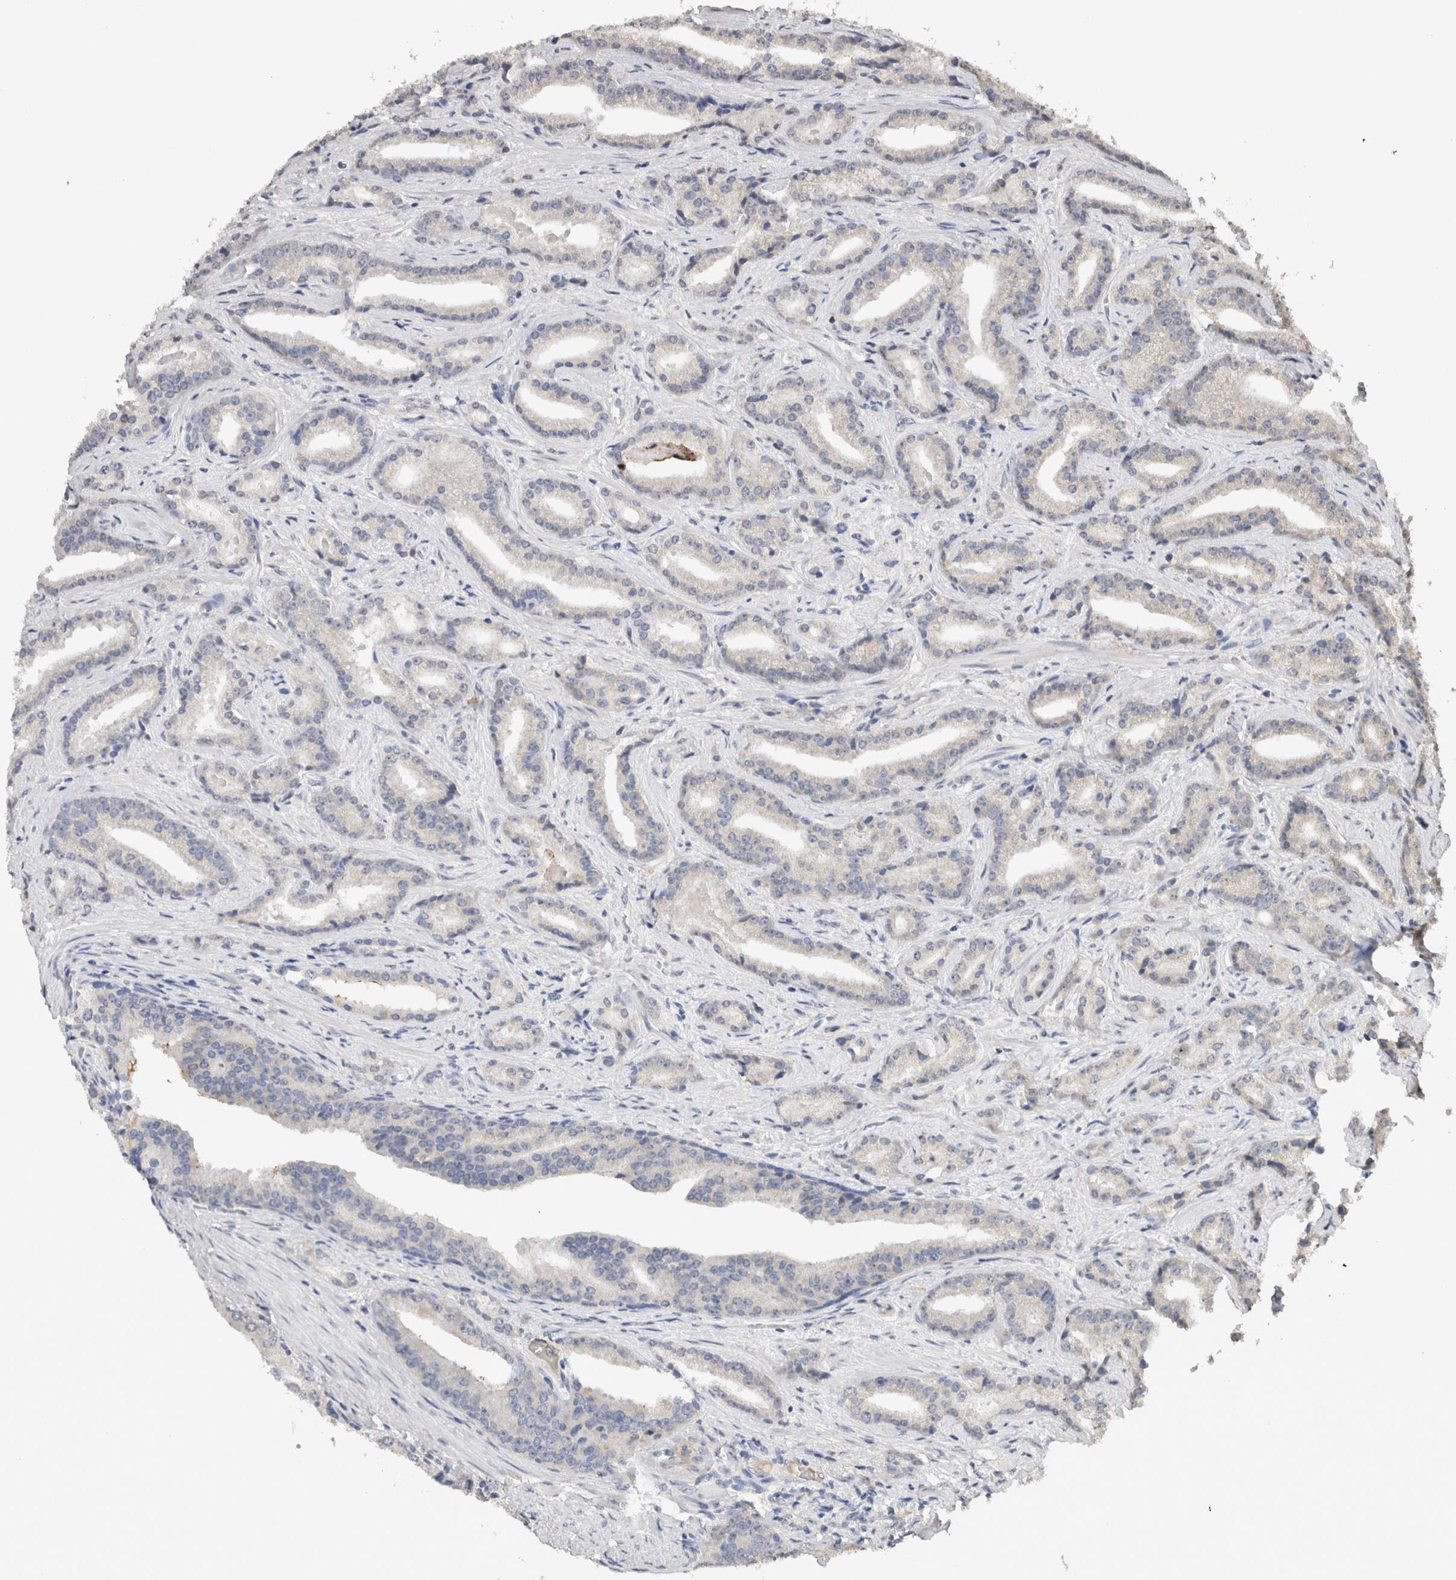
{"staining": {"intensity": "negative", "quantity": "none", "location": "none"}, "tissue": "prostate cancer", "cell_type": "Tumor cells", "image_type": "cancer", "snomed": [{"axis": "morphology", "description": "Adenocarcinoma, Low grade"}, {"axis": "topography", "description": "Prostate"}], "caption": "Immunohistochemical staining of prostate cancer reveals no significant positivity in tumor cells. (Immunohistochemistry, brightfield microscopy, high magnification).", "gene": "FABP7", "patient": {"sex": "male", "age": 67}}